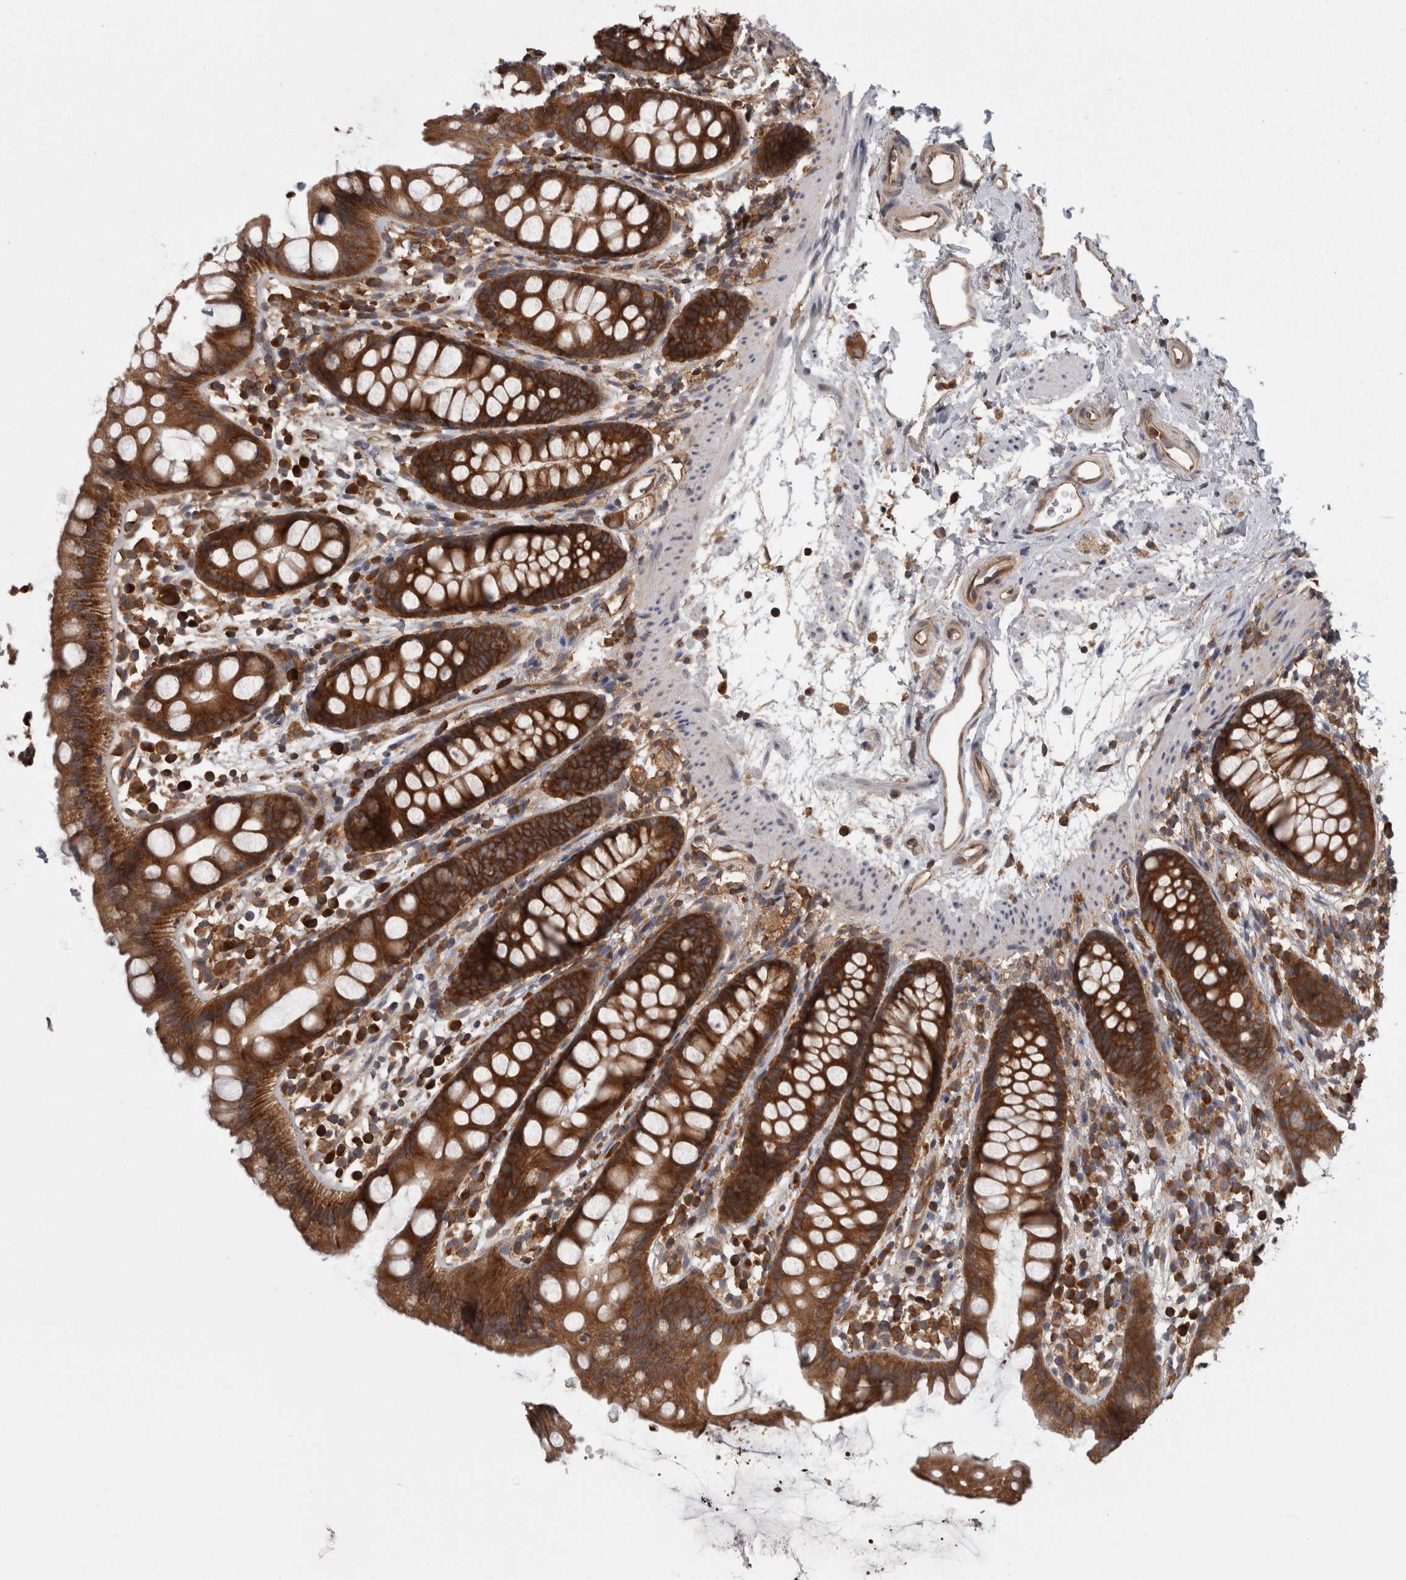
{"staining": {"intensity": "strong", "quantity": ">75%", "location": "cytoplasmic/membranous"}, "tissue": "rectum", "cell_type": "Glandular cells", "image_type": "normal", "snomed": [{"axis": "morphology", "description": "Normal tissue, NOS"}, {"axis": "topography", "description": "Rectum"}], "caption": "Approximately >75% of glandular cells in benign rectum reveal strong cytoplasmic/membranous protein expression as visualized by brown immunohistochemical staining.", "gene": "SMCR8", "patient": {"sex": "female", "age": 65}}